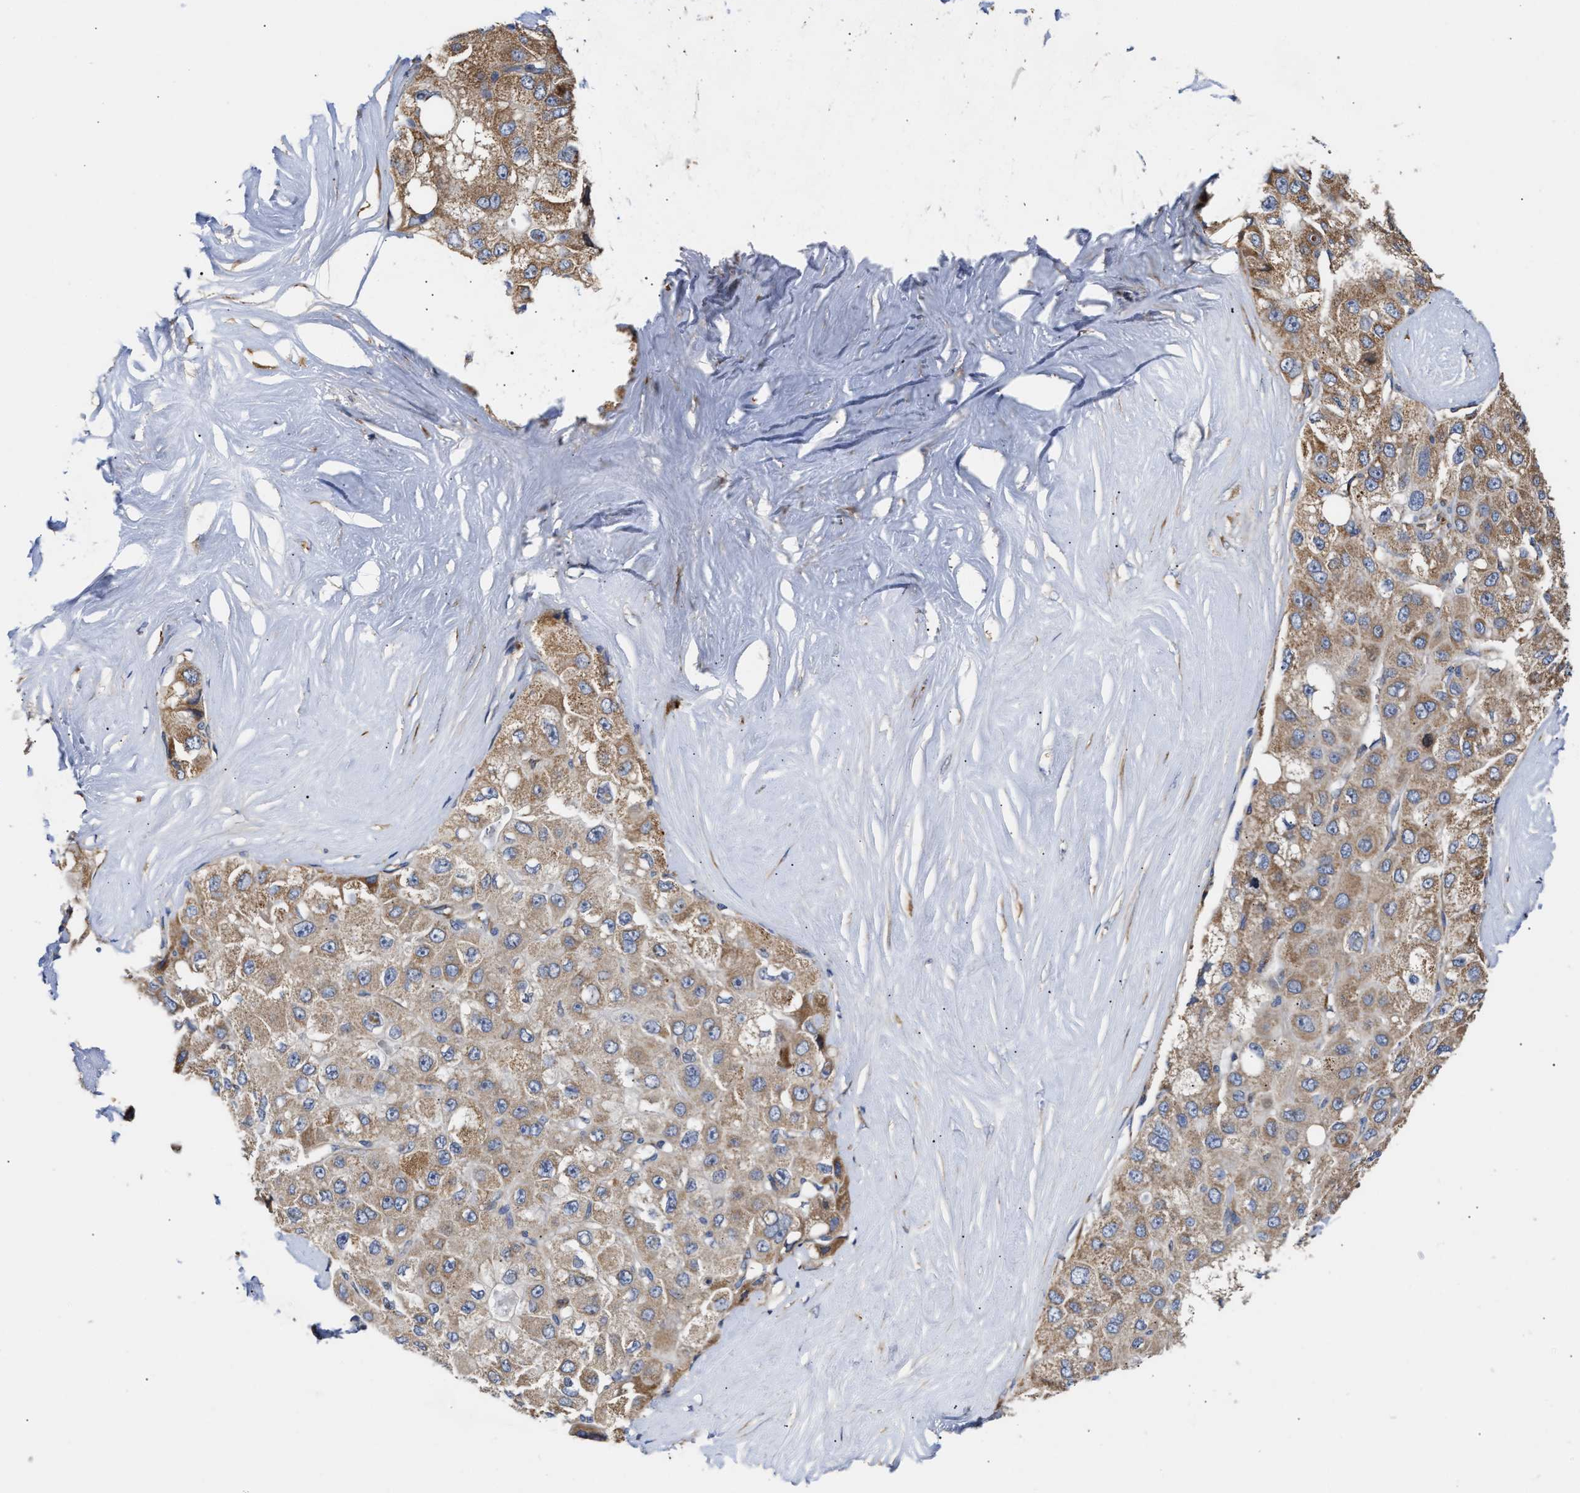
{"staining": {"intensity": "moderate", "quantity": ">75%", "location": "cytoplasmic/membranous"}, "tissue": "liver cancer", "cell_type": "Tumor cells", "image_type": "cancer", "snomed": [{"axis": "morphology", "description": "Carcinoma, Hepatocellular, NOS"}, {"axis": "topography", "description": "Liver"}], "caption": "Immunohistochemistry staining of liver hepatocellular carcinoma, which exhibits medium levels of moderate cytoplasmic/membranous expression in about >75% of tumor cells indicating moderate cytoplasmic/membranous protein staining. The staining was performed using DAB (brown) for protein detection and nuclei were counterstained in hematoxylin (blue).", "gene": "MALSU1", "patient": {"sex": "male", "age": 80}}